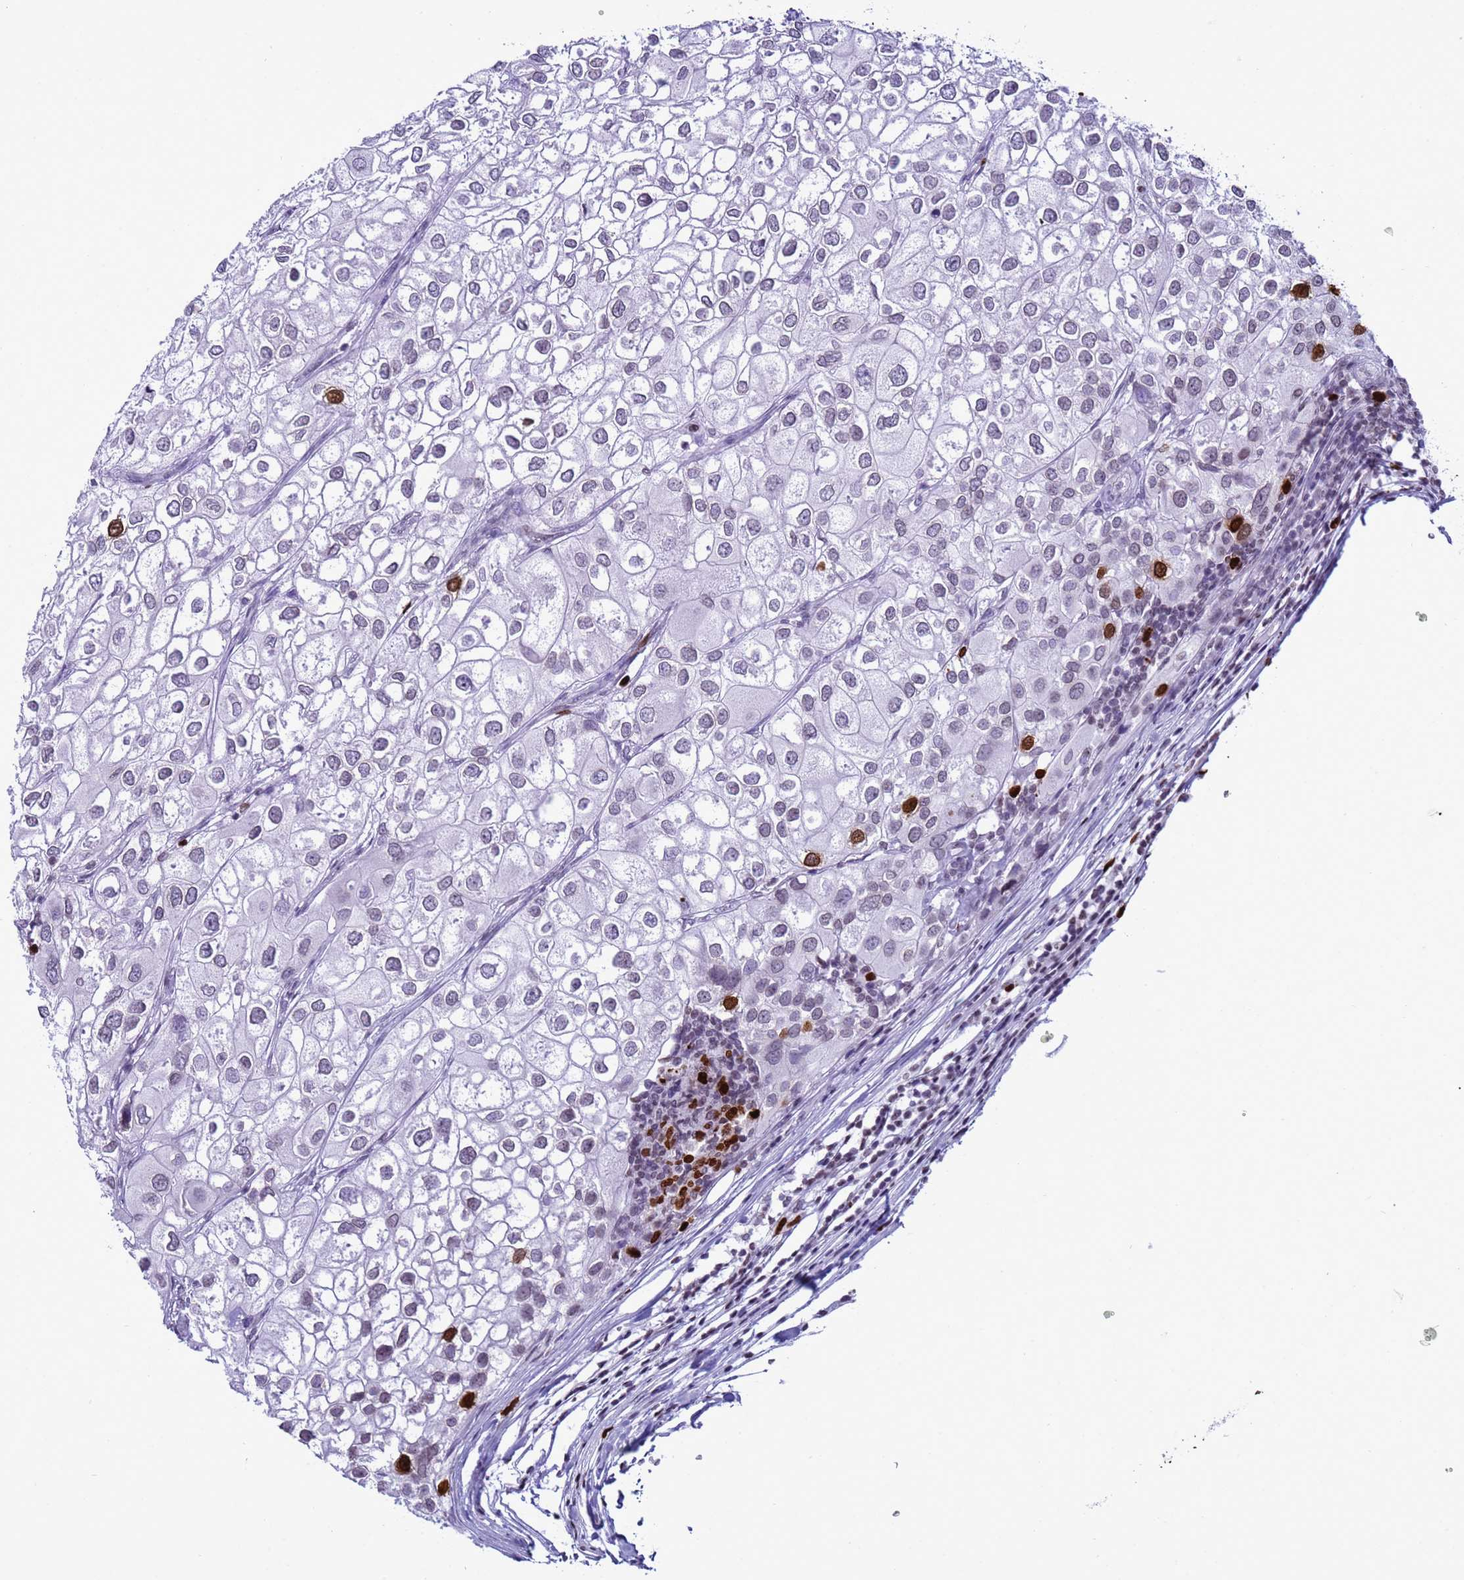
{"staining": {"intensity": "strong", "quantity": "<25%", "location": "nuclear"}, "tissue": "urothelial cancer", "cell_type": "Tumor cells", "image_type": "cancer", "snomed": [{"axis": "morphology", "description": "Urothelial carcinoma, High grade"}, {"axis": "topography", "description": "Urinary bladder"}], "caption": "Brown immunohistochemical staining in urothelial carcinoma (high-grade) shows strong nuclear staining in about <25% of tumor cells.", "gene": "H4C8", "patient": {"sex": "male", "age": 64}}